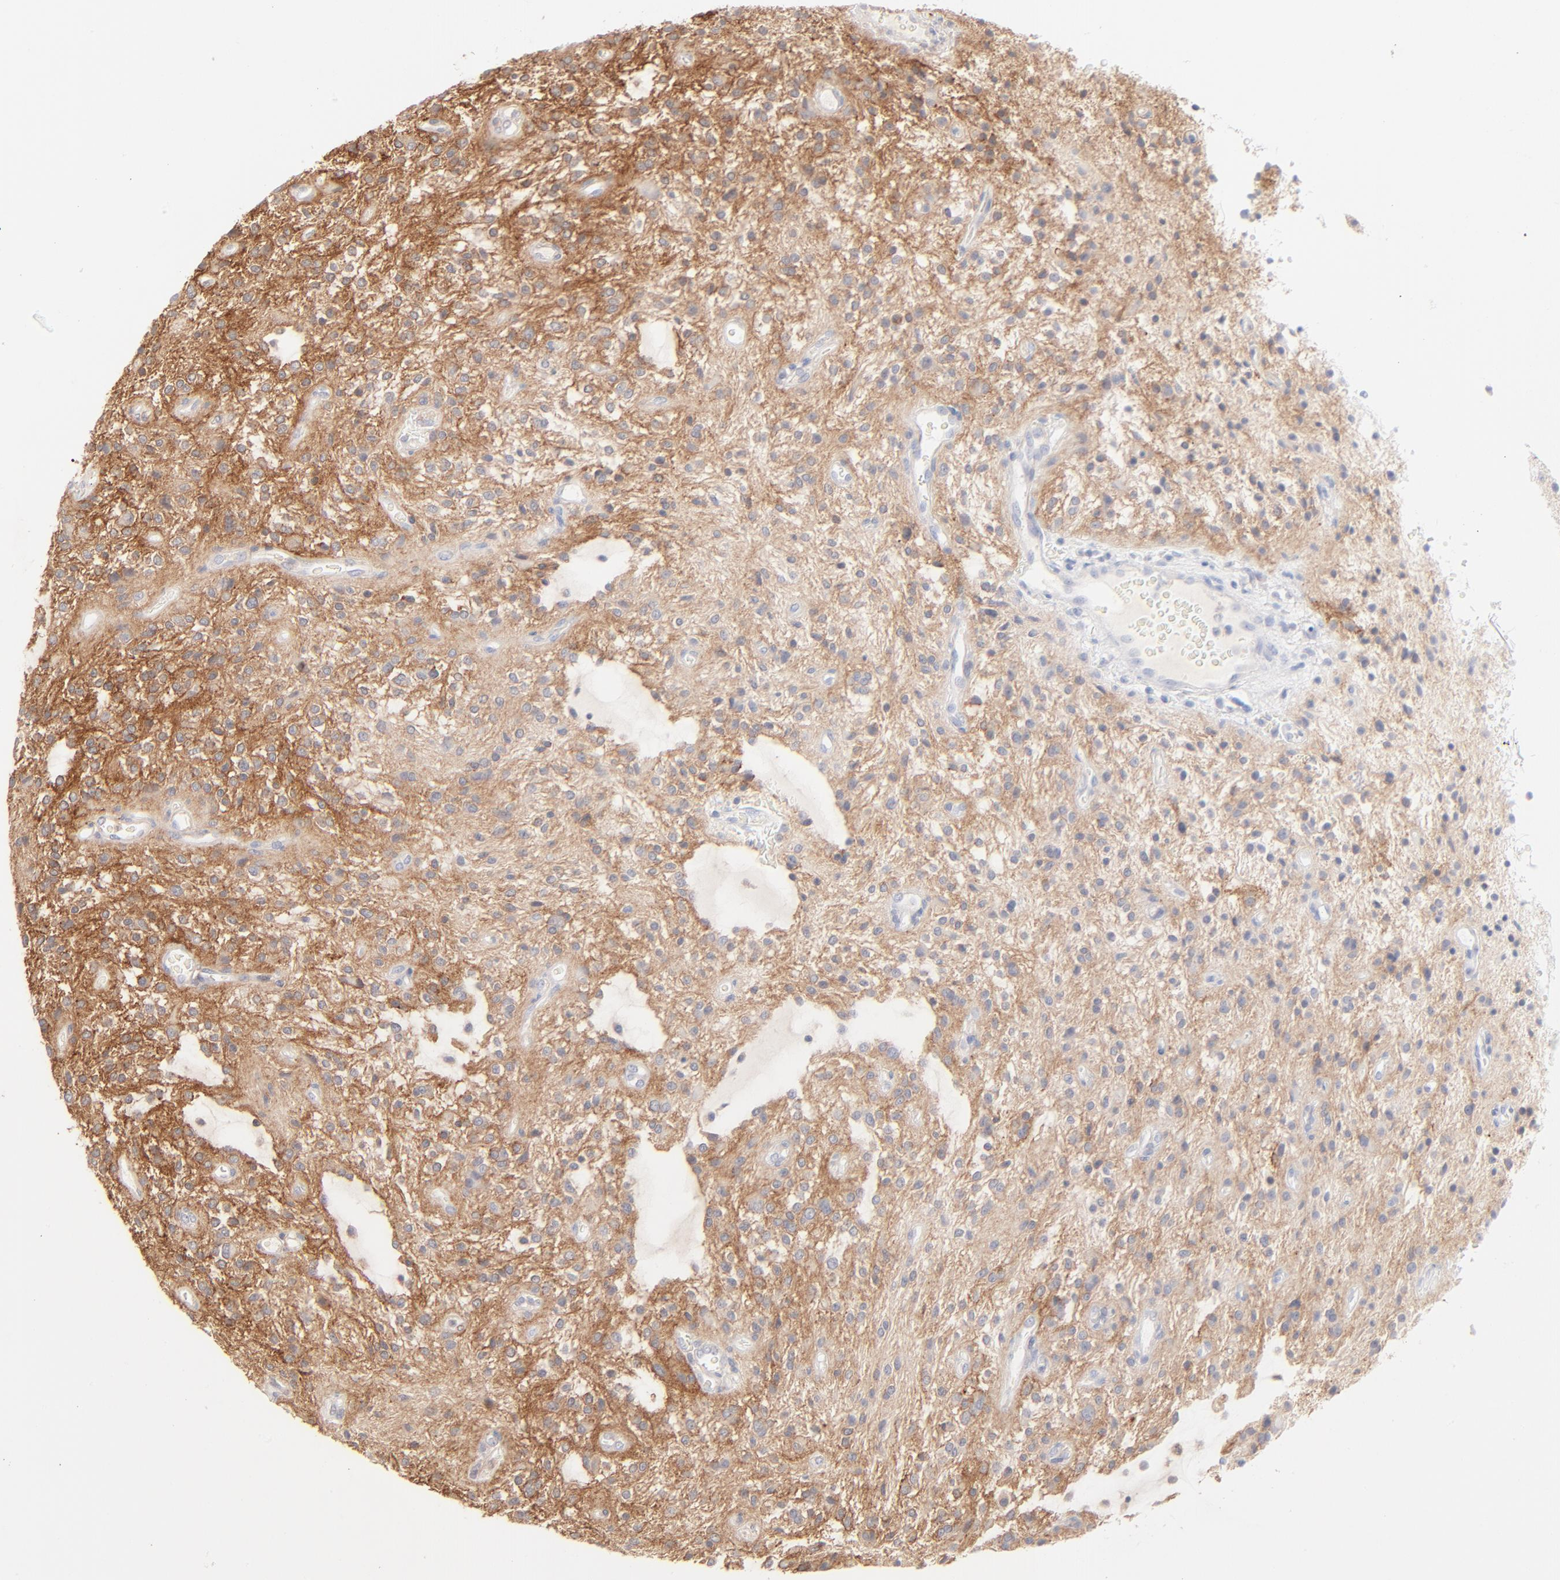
{"staining": {"intensity": "moderate", "quantity": ">75%", "location": "cytoplasmic/membranous"}, "tissue": "glioma", "cell_type": "Tumor cells", "image_type": "cancer", "snomed": [{"axis": "morphology", "description": "Glioma, malignant, NOS"}, {"axis": "topography", "description": "Cerebellum"}], "caption": "This is an image of immunohistochemistry (IHC) staining of malignant glioma, which shows moderate staining in the cytoplasmic/membranous of tumor cells.", "gene": "CSPG4", "patient": {"sex": "female", "age": 10}}